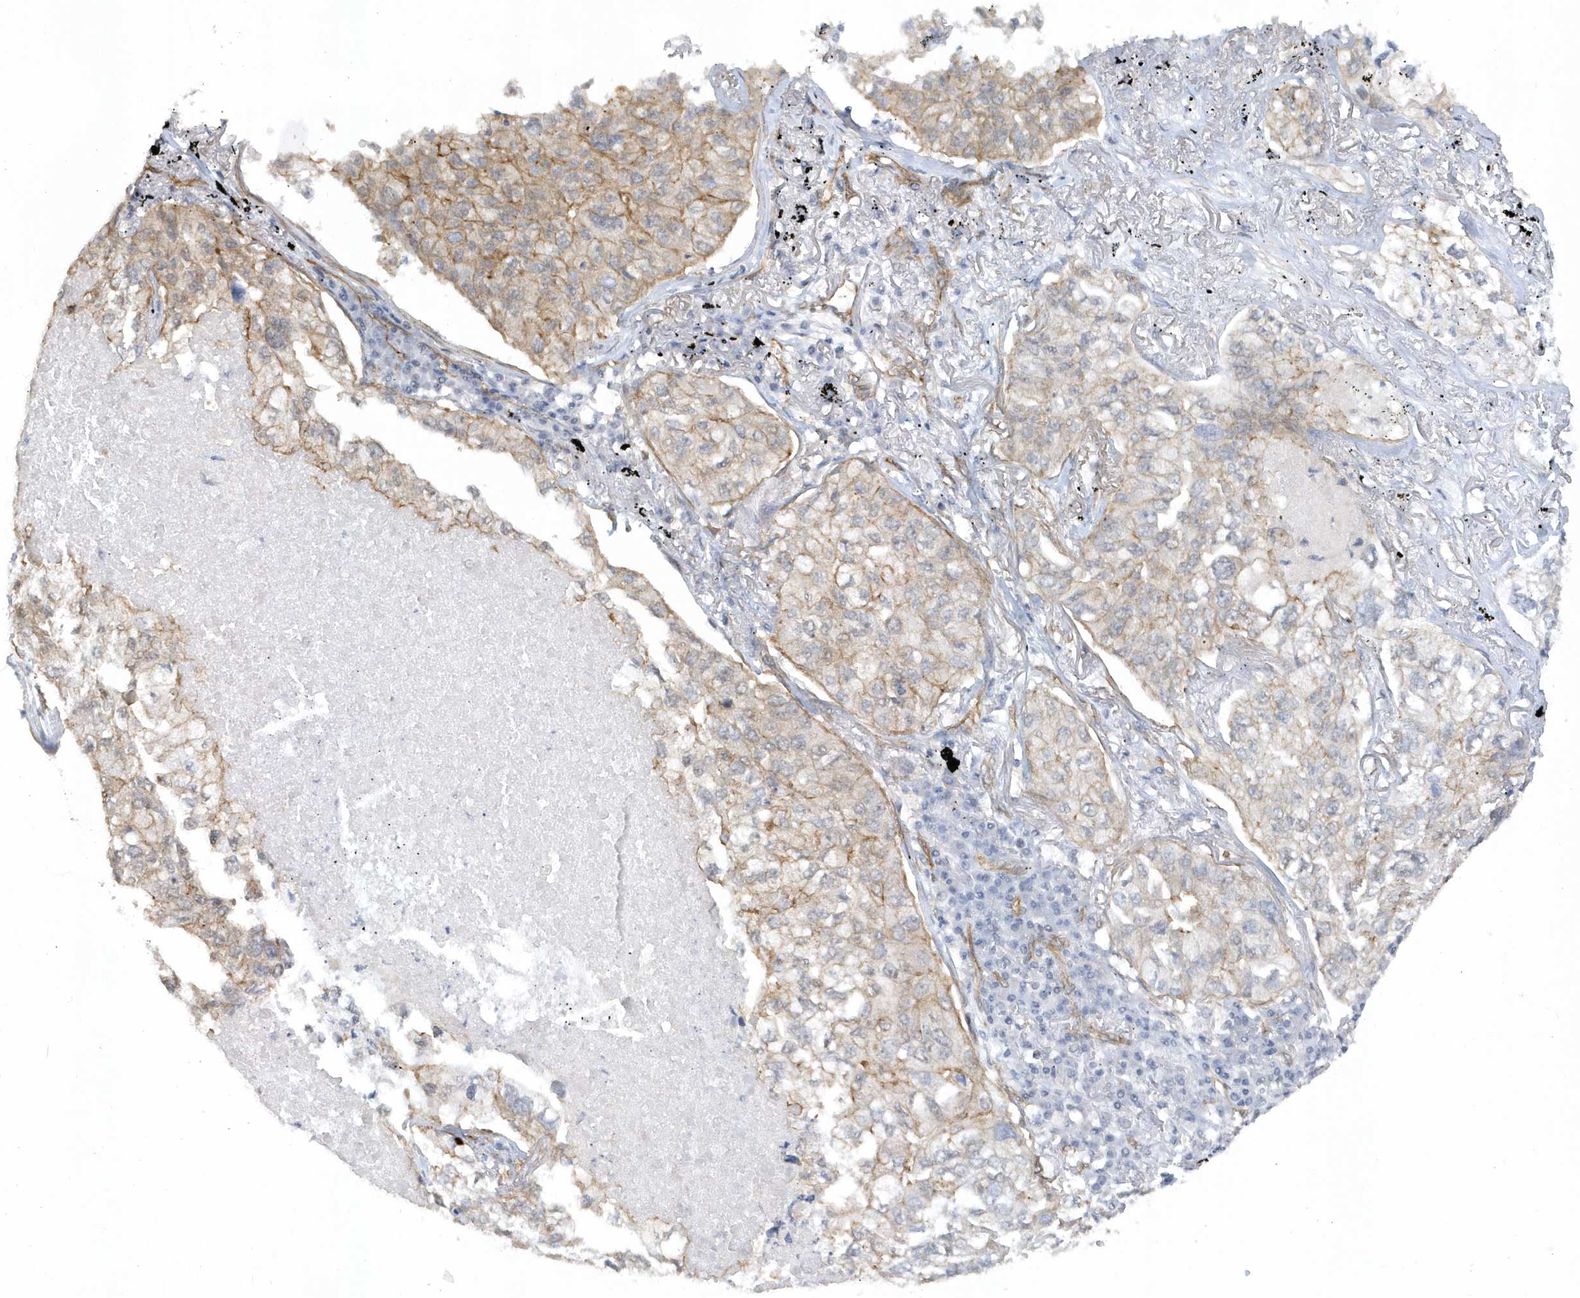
{"staining": {"intensity": "weak", "quantity": "25%-75%", "location": "cytoplasmic/membranous"}, "tissue": "lung cancer", "cell_type": "Tumor cells", "image_type": "cancer", "snomed": [{"axis": "morphology", "description": "Adenocarcinoma, NOS"}, {"axis": "topography", "description": "Lung"}], "caption": "This histopathology image exhibits lung cancer (adenocarcinoma) stained with IHC to label a protein in brown. The cytoplasmic/membranous of tumor cells show weak positivity for the protein. Nuclei are counter-stained blue.", "gene": "RAI14", "patient": {"sex": "male", "age": 65}}